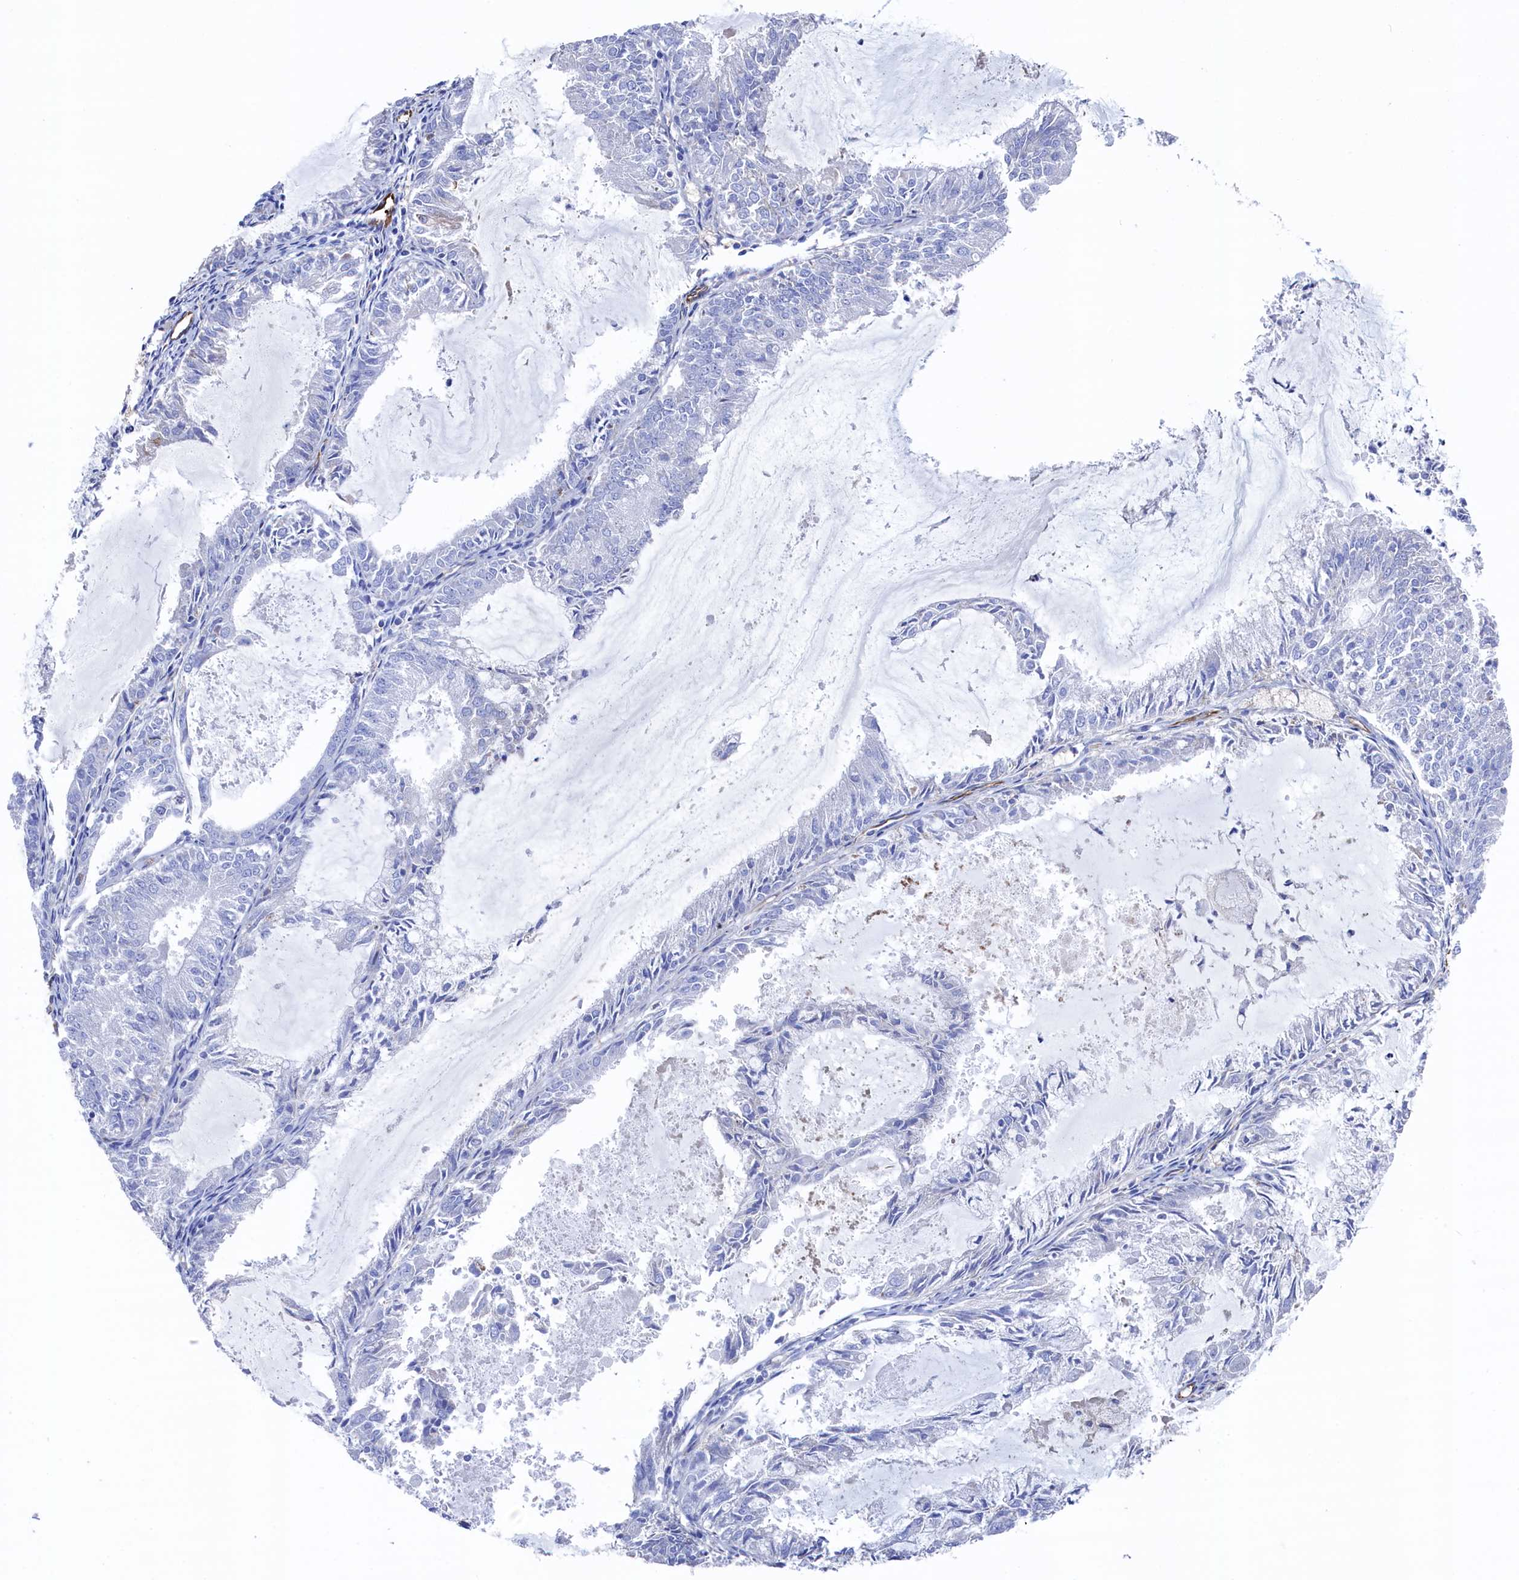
{"staining": {"intensity": "negative", "quantity": "none", "location": "none"}, "tissue": "endometrial cancer", "cell_type": "Tumor cells", "image_type": "cancer", "snomed": [{"axis": "morphology", "description": "Adenocarcinoma, NOS"}, {"axis": "topography", "description": "Endometrium"}], "caption": "Micrograph shows no protein positivity in tumor cells of endometrial adenocarcinoma tissue.", "gene": "C12orf73", "patient": {"sex": "female", "age": 57}}